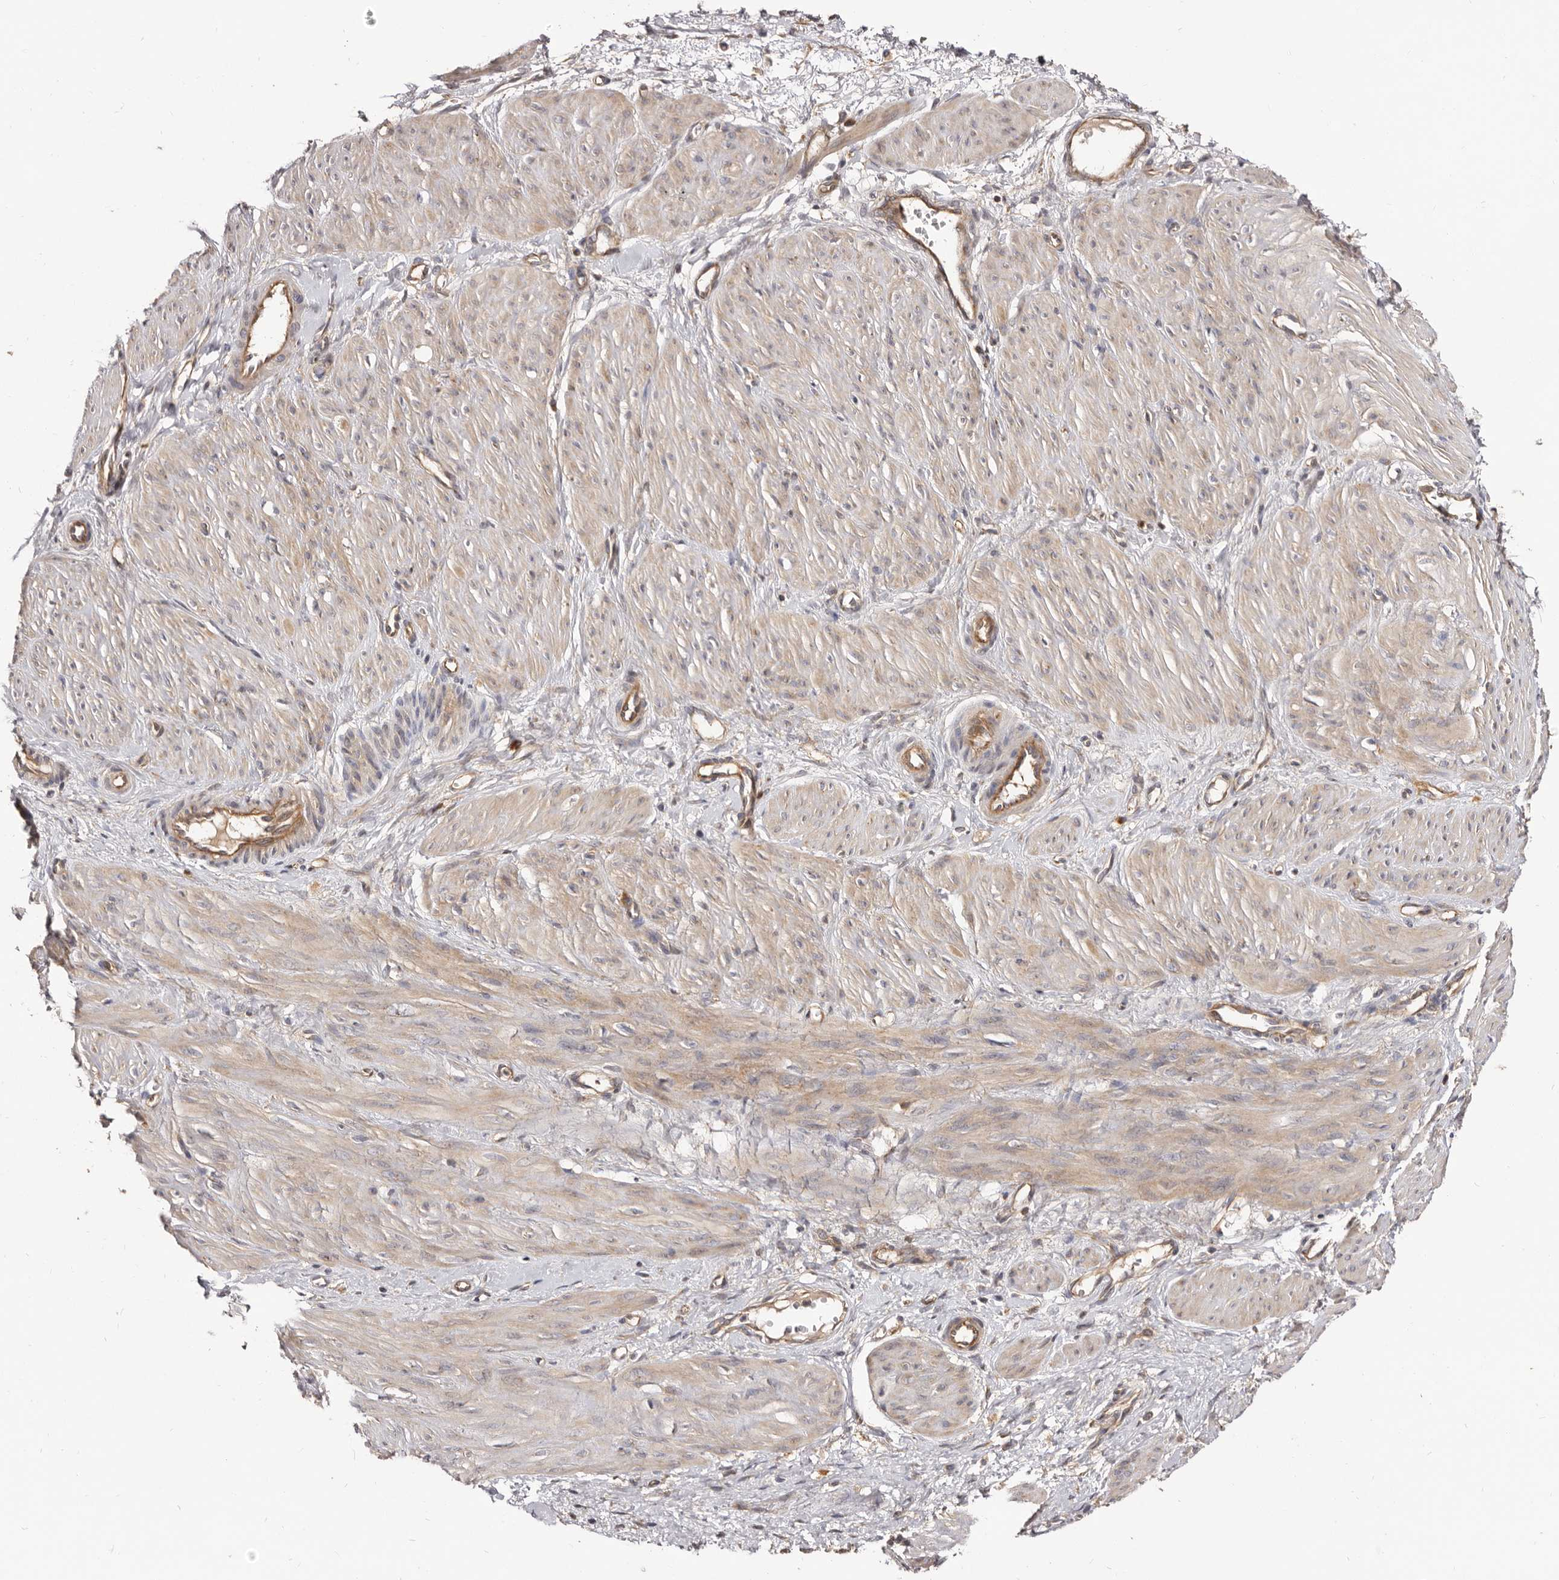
{"staining": {"intensity": "weak", "quantity": "25%-75%", "location": "cytoplasmic/membranous"}, "tissue": "smooth muscle", "cell_type": "Smooth muscle cells", "image_type": "normal", "snomed": [{"axis": "morphology", "description": "Normal tissue, NOS"}, {"axis": "topography", "description": "Endometrium"}], "caption": "Protein staining of unremarkable smooth muscle shows weak cytoplasmic/membranous staining in approximately 25%-75% of smooth muscle cells.", "gene": "ADAMTS20", "patient": {"sex": "female", "age": 33}}